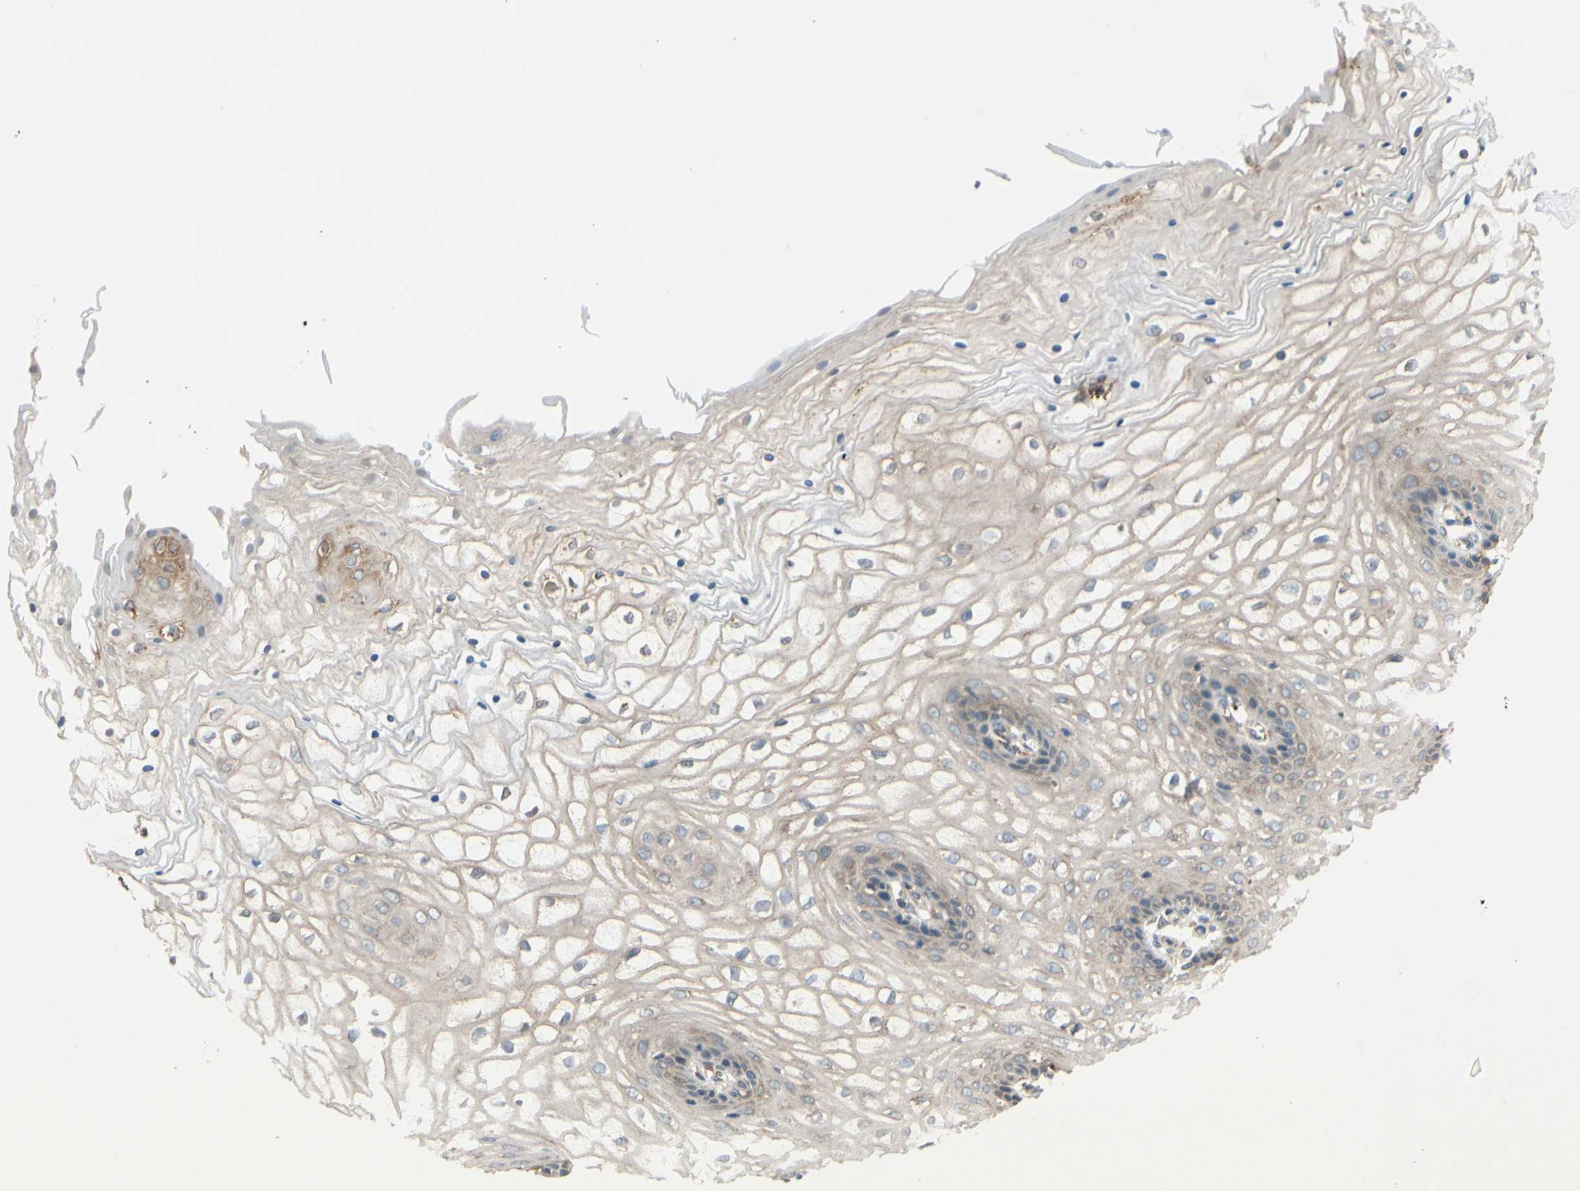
{"staining": {"intensity": "weak", "quantity": "<25%", "location": "cytoplasmic/membranous"}, "tissue": "vagina", "cell_type": "Squamous epithelial cells", "image_type": "normal", "snomed": [{"axis": "morphology", "description": "Normal tissue, NOS"}, {"axis": "topography", "description": "Vagina"}], "caption": "This photomicrograph is of benign vagina stained with immunohistochemistry (IHC) to label a protein in brown with the nuclei are counter-stained blue. There is no positivity in squamous epithelial cells. Brightfield microscopy of immunohistochemistry stained with DAB (brown) and hematoxylin (blue), captured at high magnification.", "gene": "RPN2", "patient": {"sex": "female", "age": 34}}